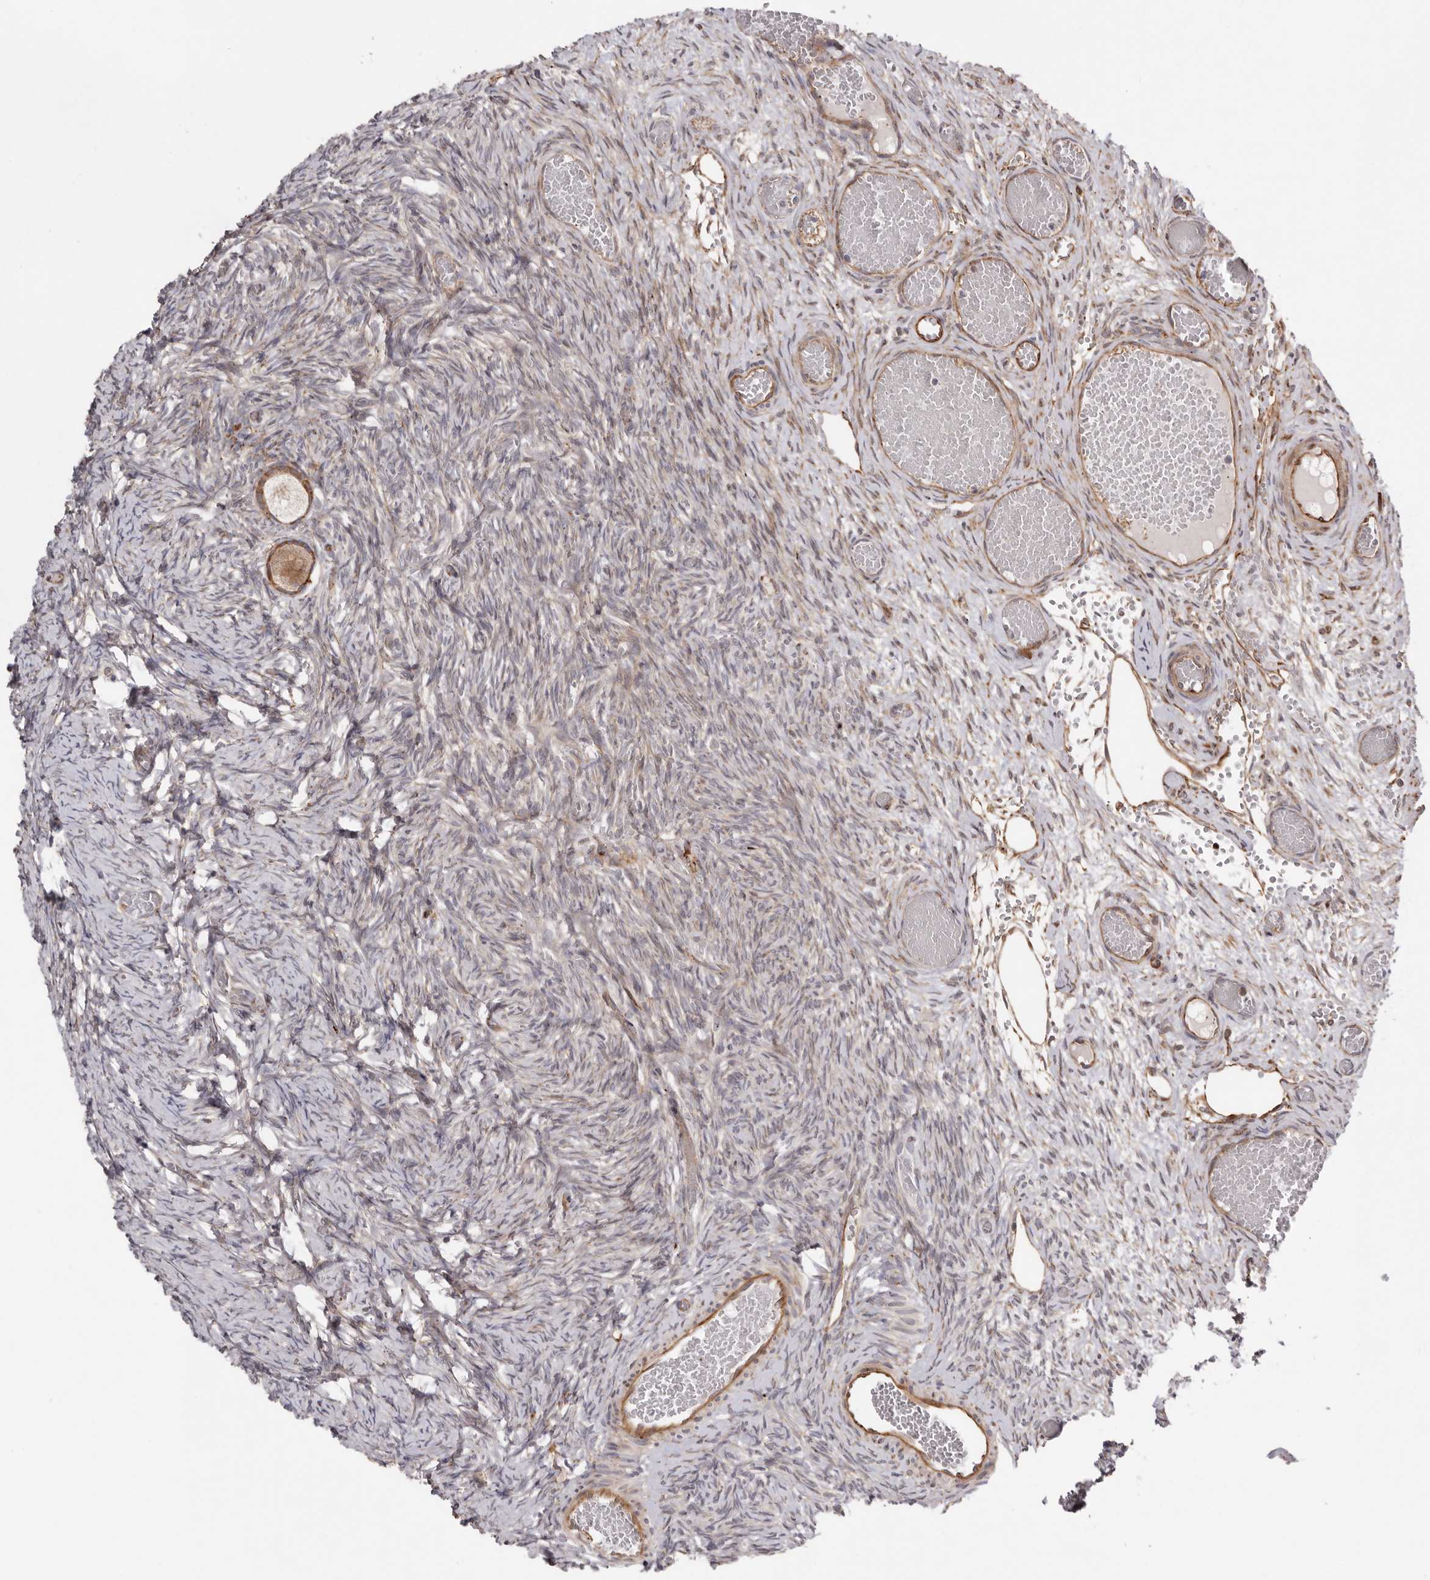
{"staining": {"intensity": "moderate", "quantity": ">75%", "location": "cytoplasmic/membranous"}, "tissue": "ovary", "cell_type": "Follicle cells", "image_type": "normal", "snomed": [{"axis": "morphology", "description": "Adenocarcinoma, NOS"}, {"axis": "topography", "description": "Endometrium"}], "caption": "A brown stain labels moderate cytoplasmic/membranous positivity of a protein in follicle cells of normal human ovary.", "gene": "WDTC1", "patient": {"sex": "female", "age": 32}}